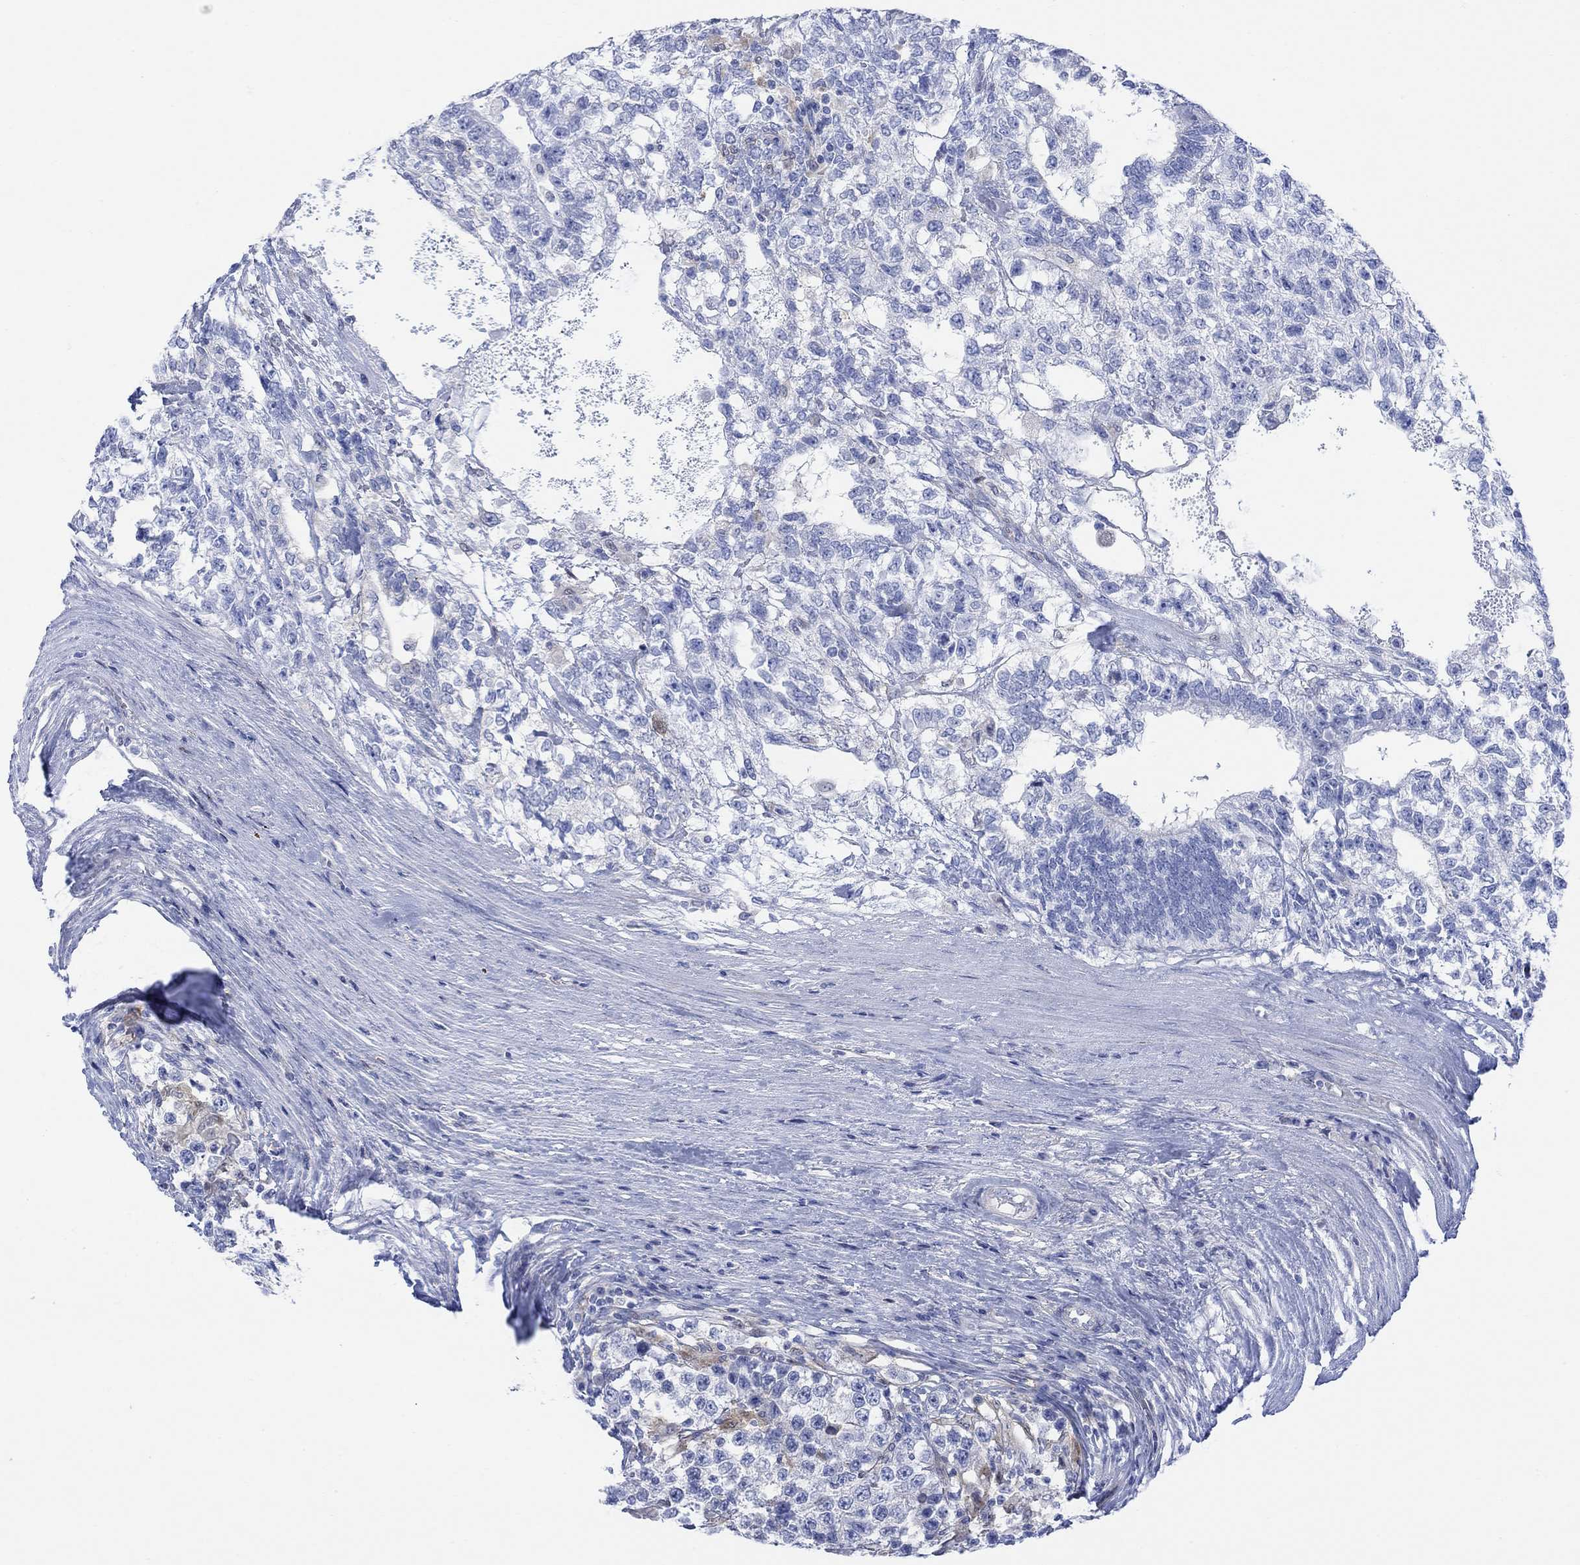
{"staining": {"intensity": "negative", "quantity": "none", "location": "none"}, "tissue": "testis cancer", "cell_type": "Tumor cells", "image_type": "cancer", "snomed": [{"axis": "morphology", "description": "Seminoma, NOS"}, {"axis": "morphology", "description": "Carcinoma, Embryonal, NOS"}, {"axis": "topography", "description": "Testis"}], "caption": "Micrograph shows no significant protein staining in tumor cells of testis cancer (embryonal carcinoma).", "gene": "TLDC2", "patient": {"sex": "male", "age": 41}}